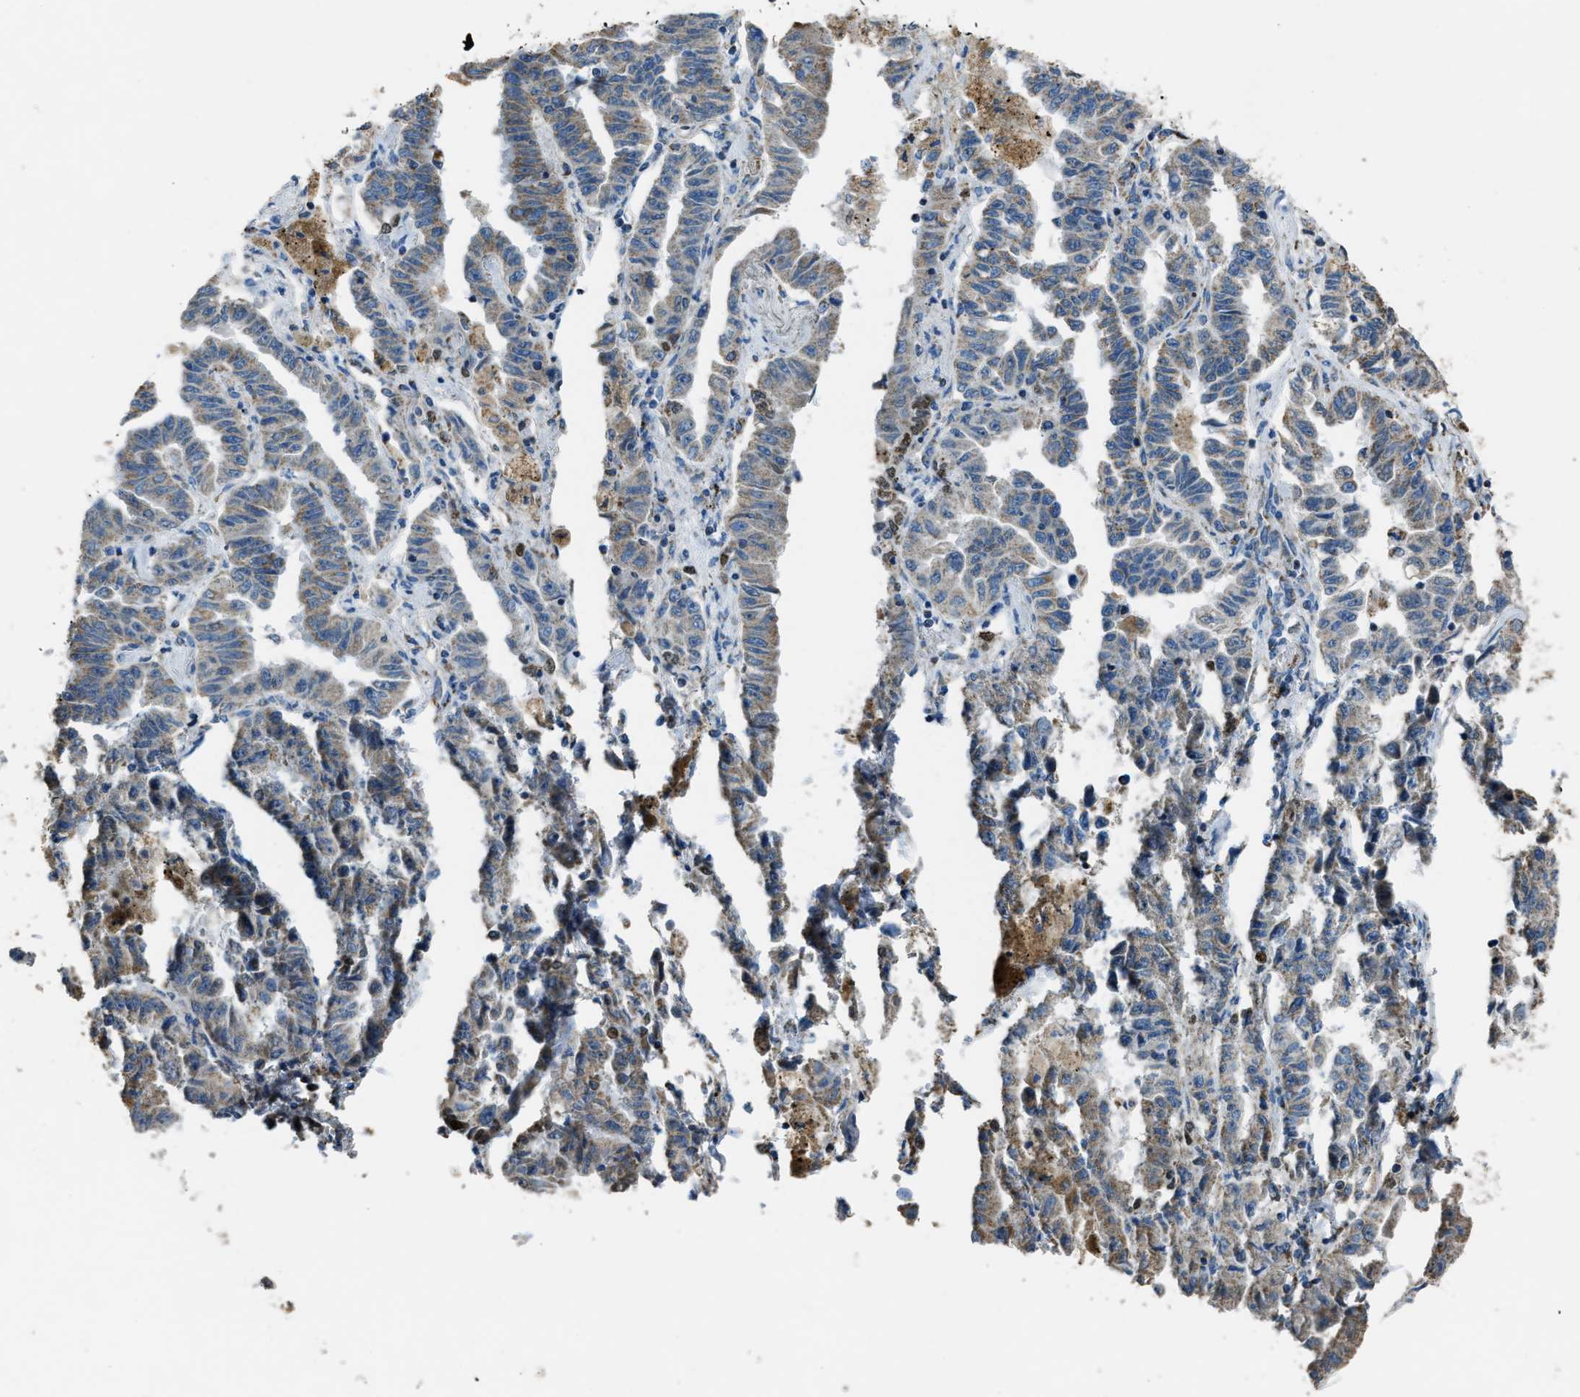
{"staining": {"intensity": "weak", "quantity": ">75%", "location": "cytoplasmic/membranous"}, "tissue": "lung cancer", "cell_type": "Tumor cells", "image_type": "cancer", "snomed": [{"axis": "morphology", "description": "Adenocarcinoma, NOS"}, {"axis": "topography", "description": "Lung"}], "caption": "High-power microscopy captured an IHC micrograph of lung cancer, revealing weak cytoplasmic/membranous staining in about >75% of tumor cells. (DAB (3,3'-diaminobenzidine) IHC with brightfield microscopy, high magnification).", "gene": "SLC25A11", "patient": {"sex": "female", "age": 51}}